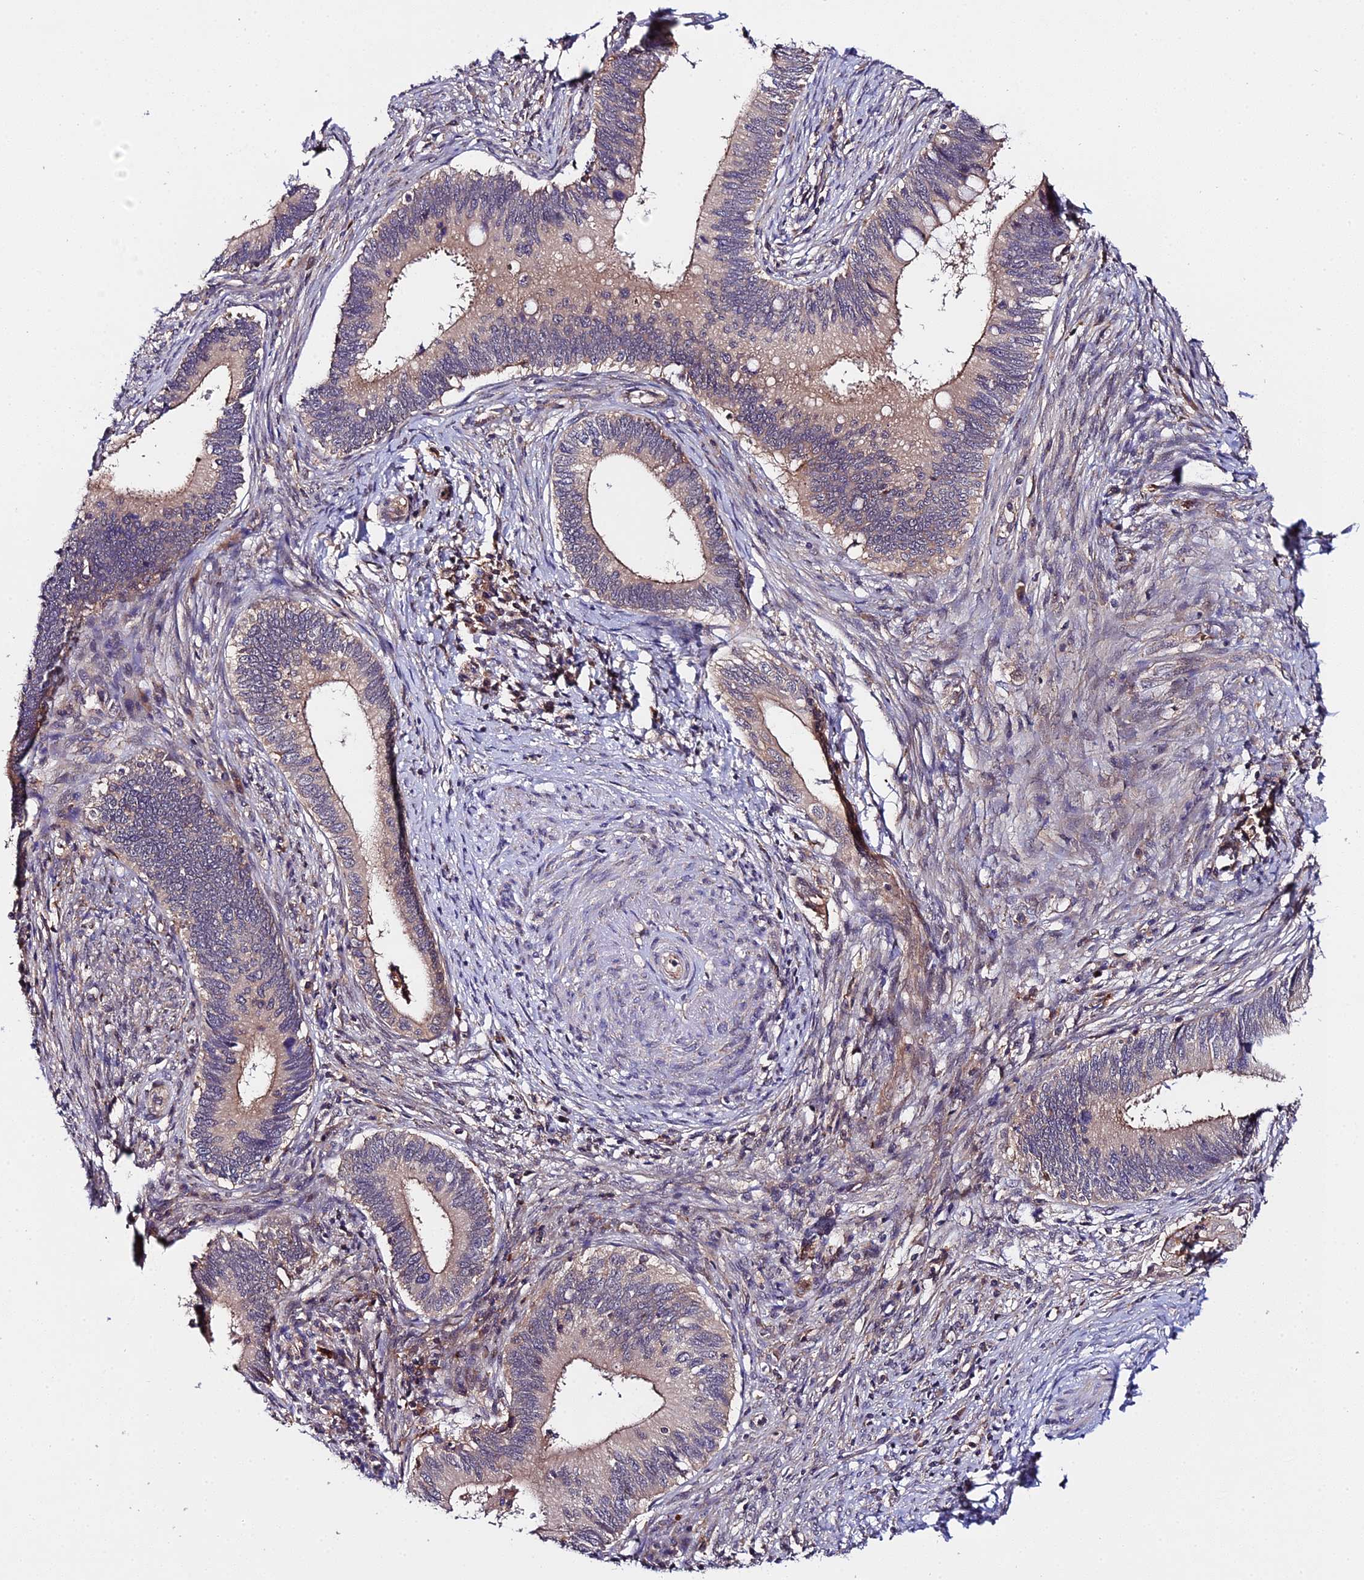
{"staining": {"intensity": "moderate", "quantity": "25%-75%", "location": "cytoplasmic/membranous"}, "tissue": "cervical cancer", "cell_type": "Tumor cells", "image_type": "cancer", "snomed": [{"axis": "morphology", "description": "Adenocarcinoma, NOS"}, {"axis": "topography", "description": "Cervix"}], "caption": "The immunohistochemical stain shows moderate cytoplasmic/membranous staining in tumor cells of cervical adenocarcinoma tissue.", "gene": "ZBED8", "patient": {"sex": "female", "age": 42}}